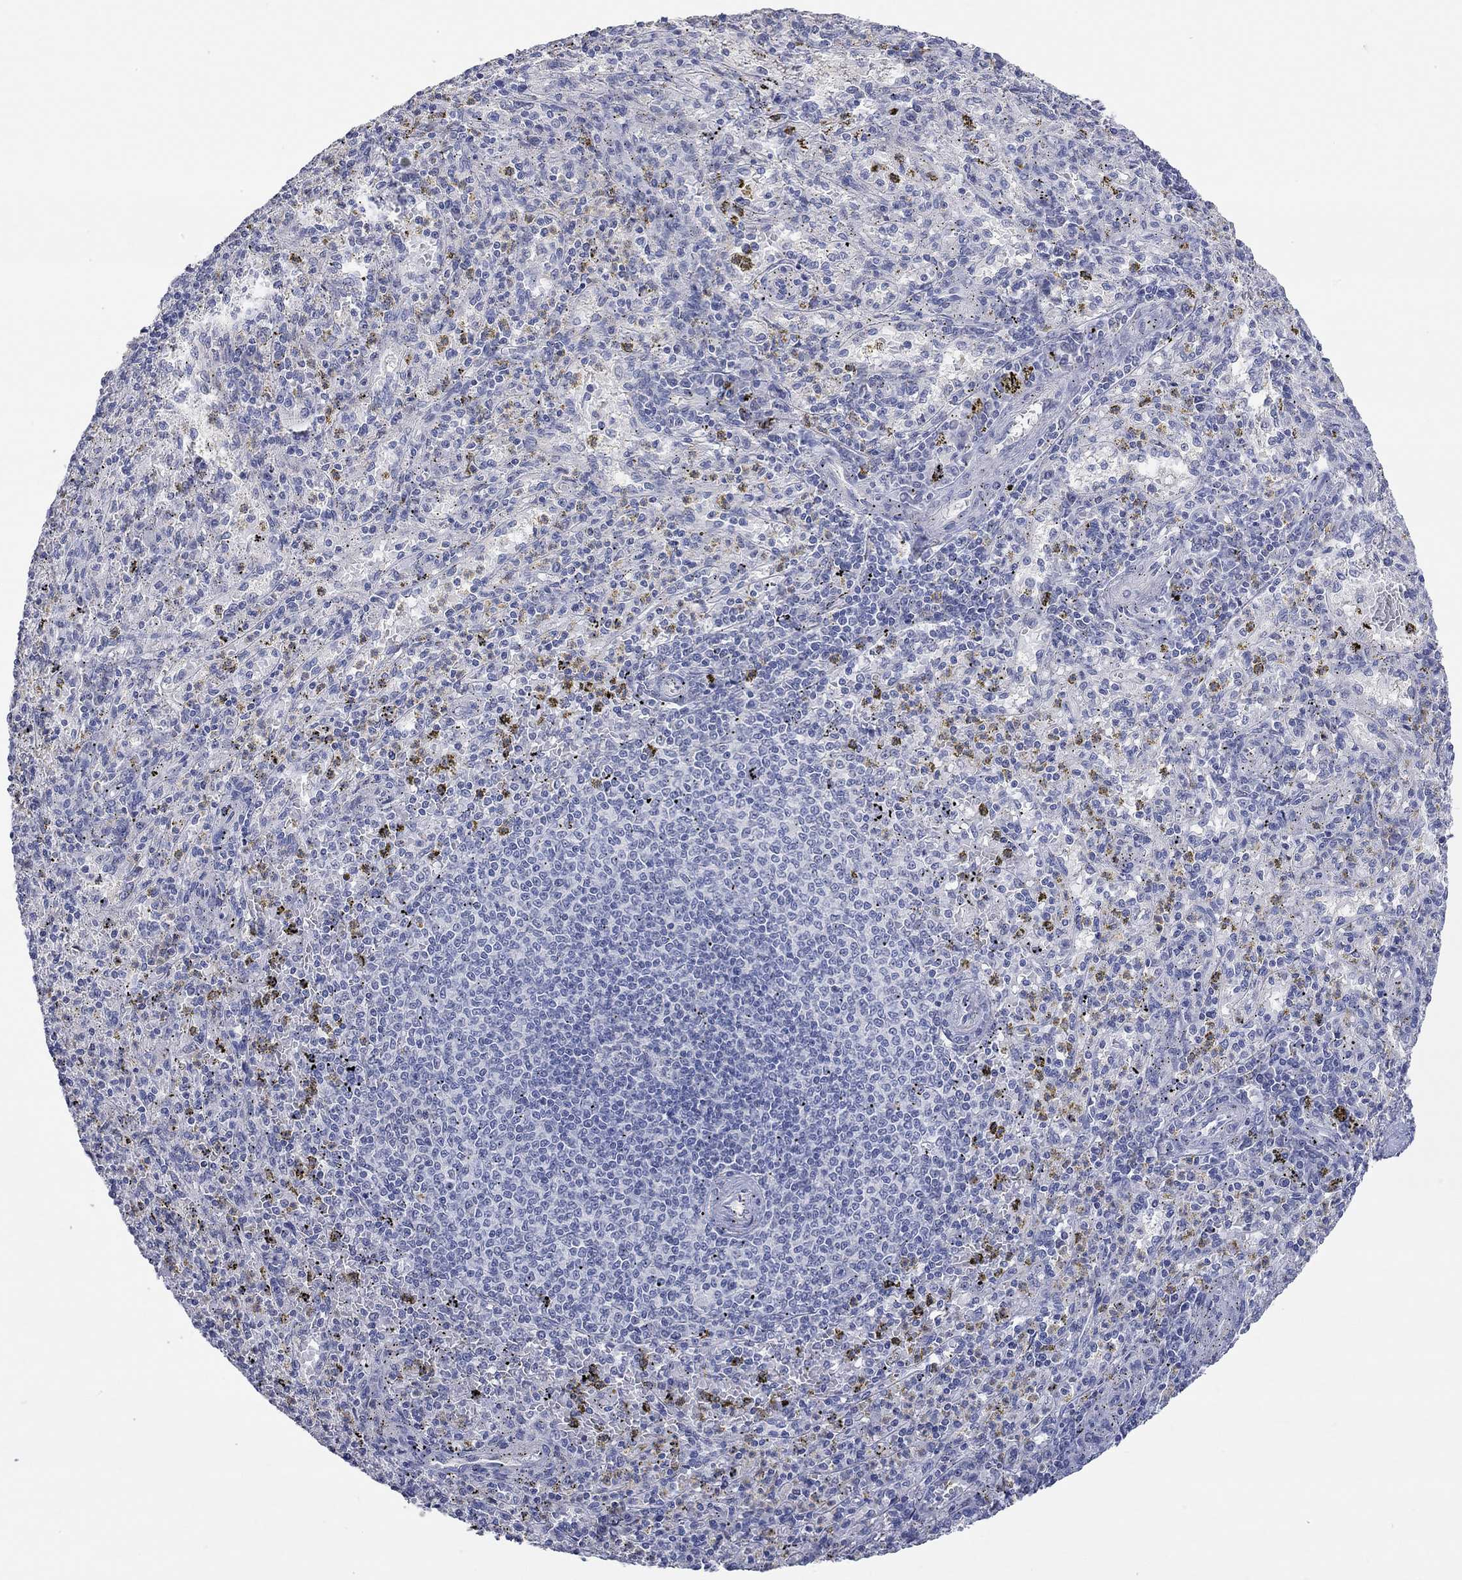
{"staining": {"intensity": "negative", "quantity": "none", "location": "none"}, "tissue": "spleen", "cell_type": "Cells in red pulp", "image_type": "normal", "snomed": [{"axis": "morphology", "description": "Normal tissue, NOS"}, {"axis": "topography", "description": "Spleen"}], "caption": "DAB immunohistochemical staining of normal spleen demonstrates no significant positivity in cells in red pulp.", "gene": "PNMA5", "patient": {"sex": "male", "age": 60}}